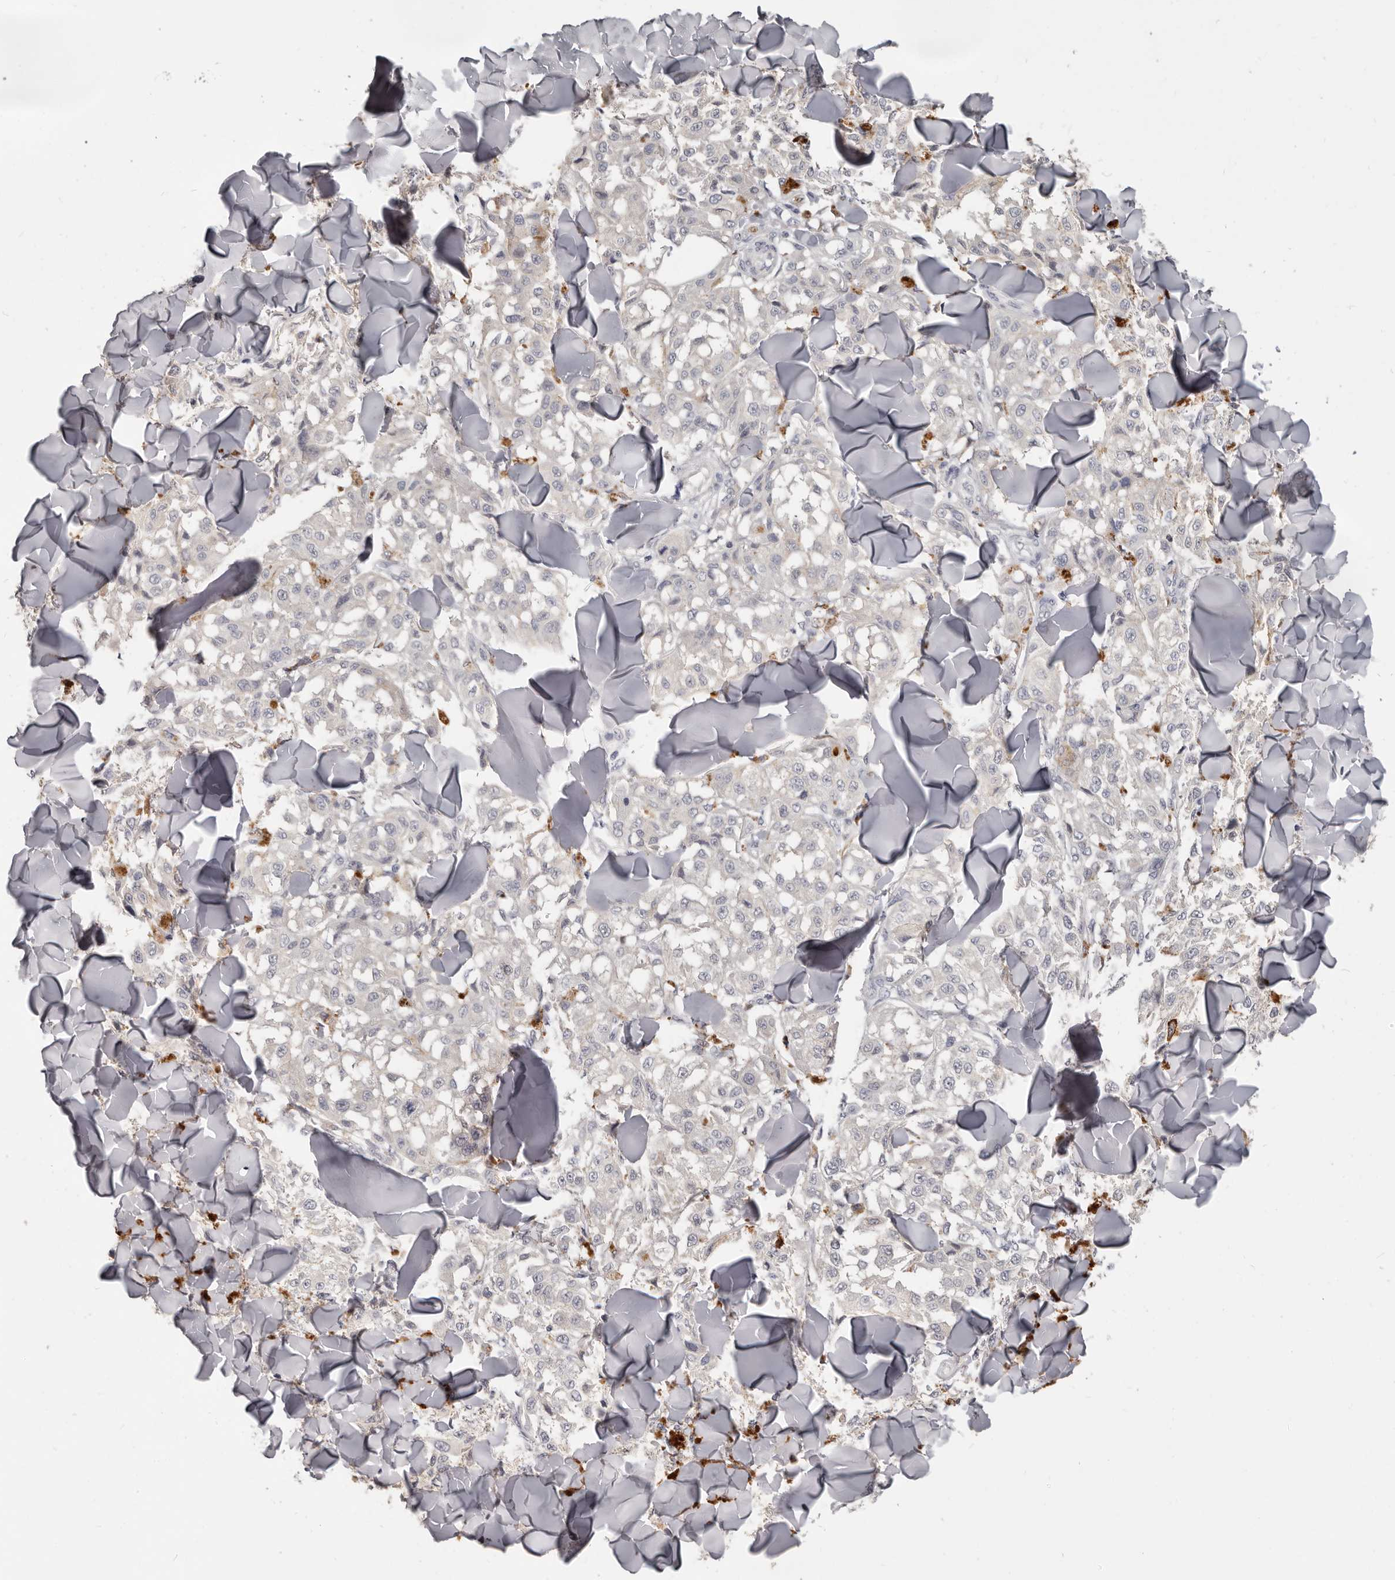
{"staining": {"intensity": "negative", "quantity": "none", "location": "none"}, "tissue": "melanoma", "cell_type": "Tumor cells", "image_type": "cancer", "snomed": [{"axis": "morphology", "description": "Malignant melanoma, NOS"}, {"axis": "topography", "description": "Skin"}], "caption": "The micrograph displays no staining of tumor cells in malignant melanoma.", "gene": "GPR157", "patient": {"sex": "female", "age": 64}}